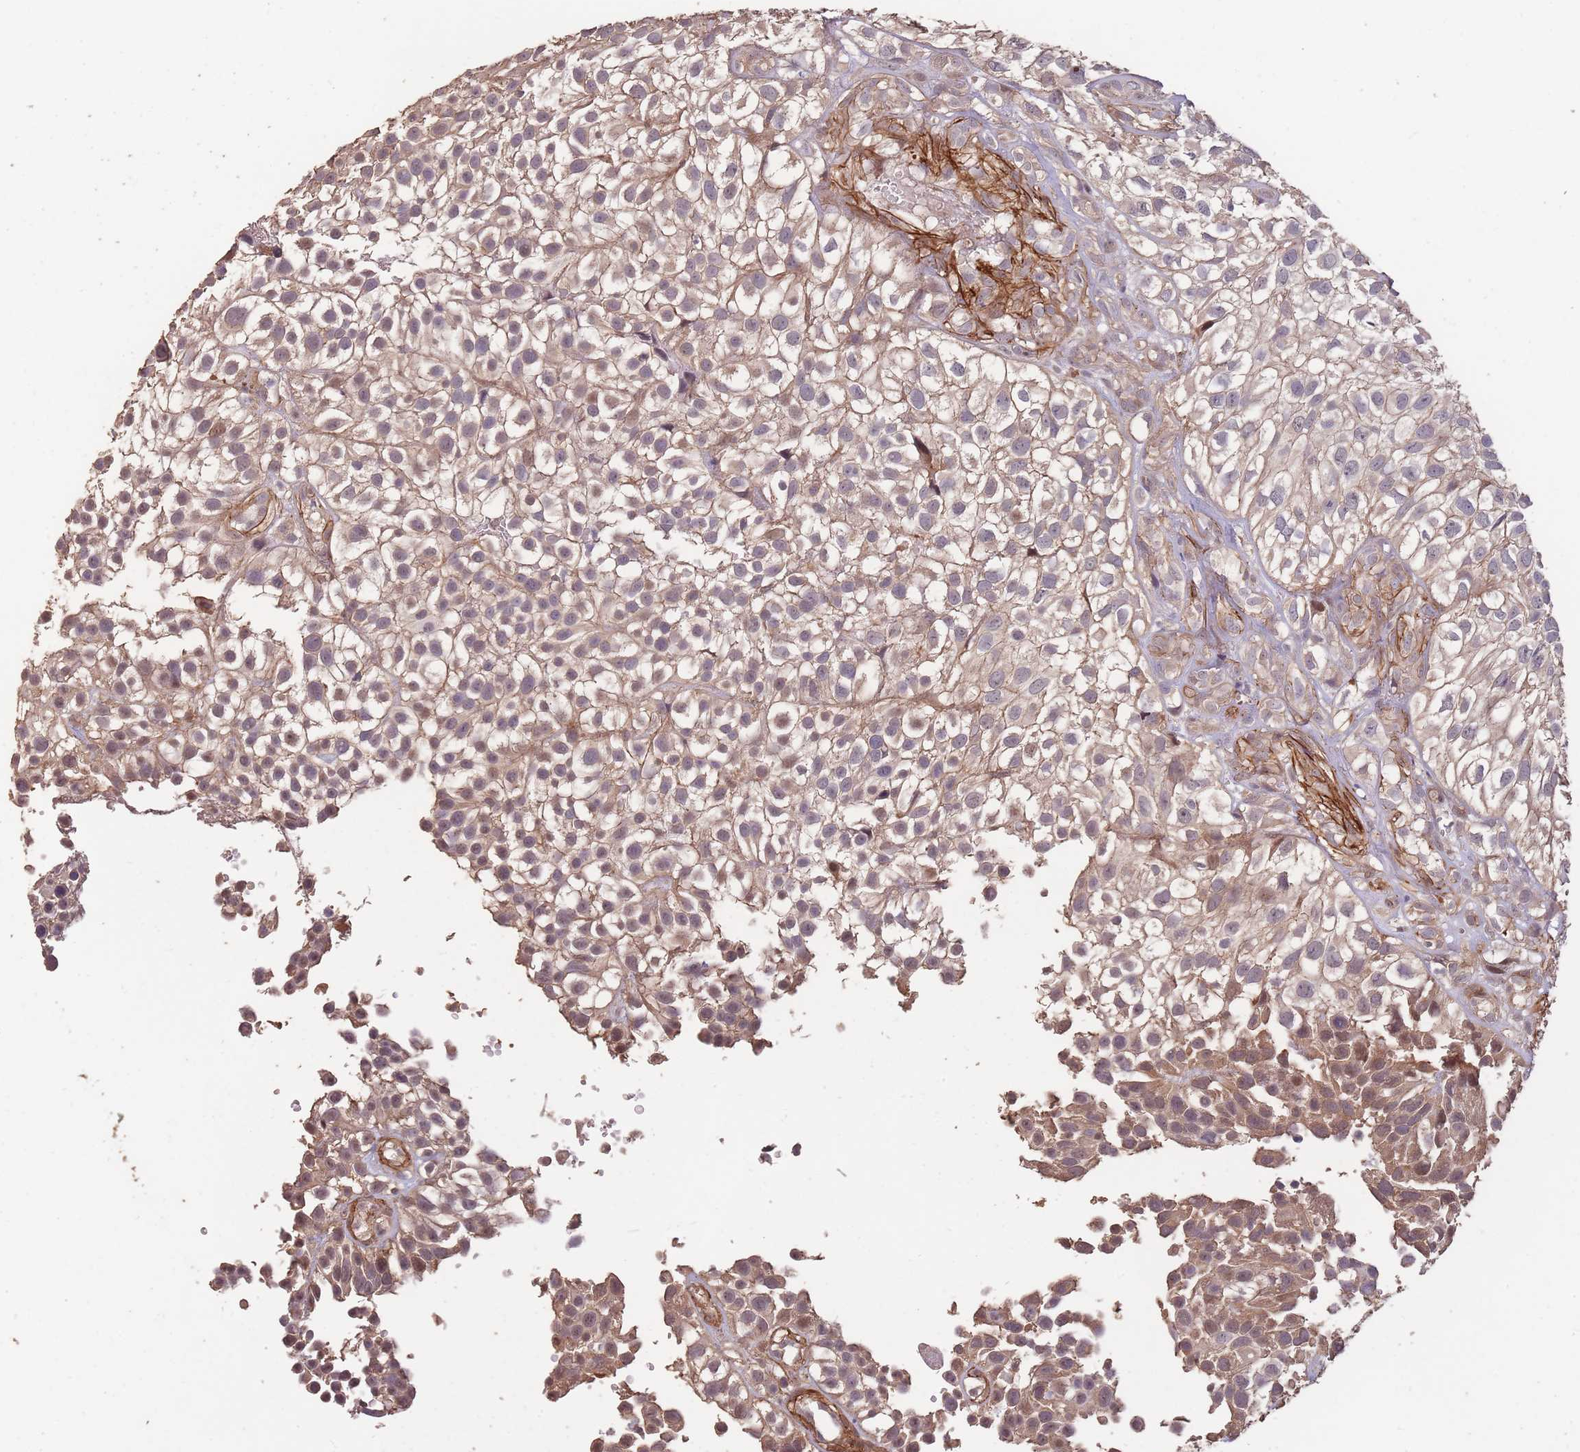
{"staining": {"intensity": "moderate", "quantity": ">75%", "location": "cytoplasmic/membranous"}, "tissue": "urothelial cancer", "cell_type": "Tumor cells", "image_type": "cancer", "snomed": [{"axis": "morphology", "description": "Urothelial carcinoma, High grade"}, {"axis": "topography", "description": "Urinary bladder"}], "caption": "Moderate cytoplasmic/membranous positivity for a protein is identified in about >75% of tumor cells of urothelial cancer using IHC.", "gene": "NLRC4", "patient": {"sex": "male", "age": 56}}